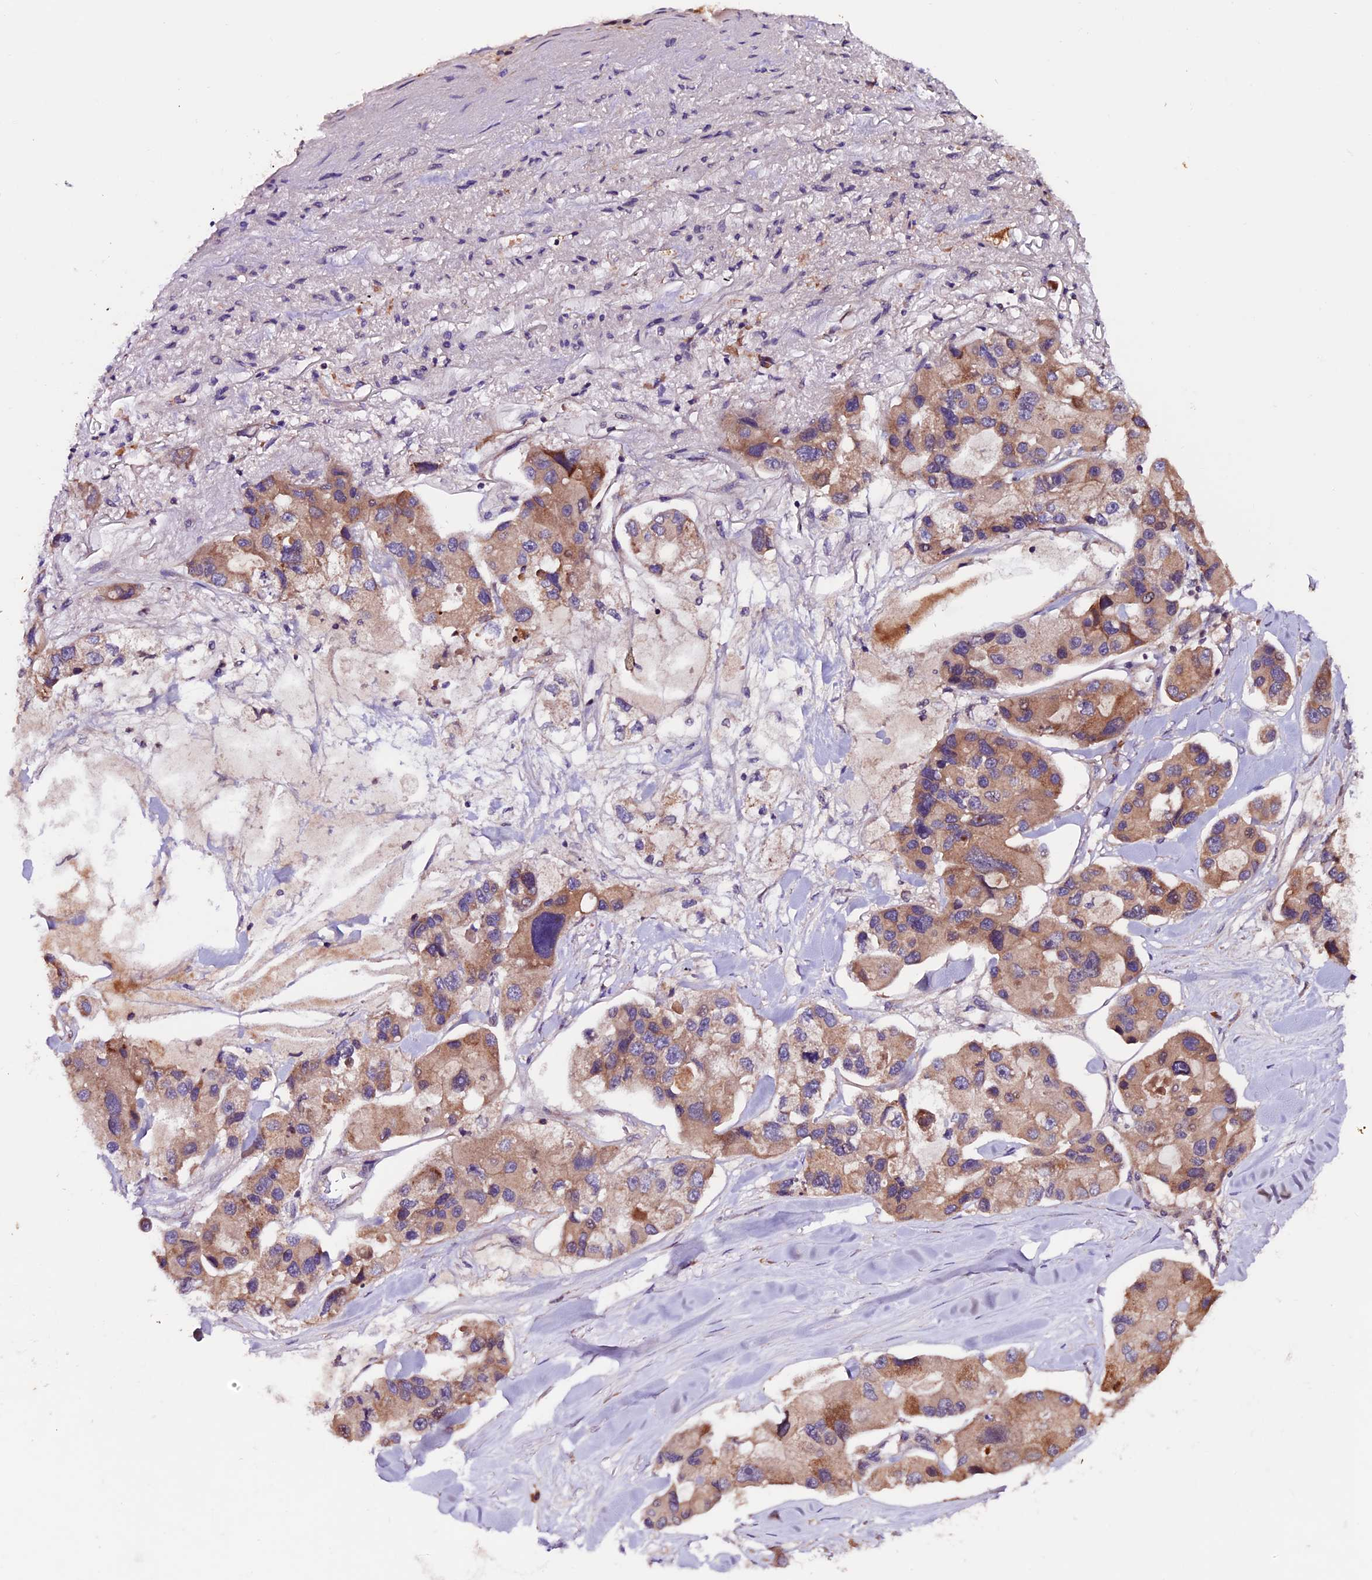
{"staining": {"intensity": "moderate", "quantity": "<25%", "location": "cytoplasmic/membranous"}, "tissue": "lung cancer", "cell_type": "Tumor cells", "image_type": "cancer", "snomed": [{"axis": "morphology", "description": "Adenocarcinoma, NOS"}, {"axis": "topography", "description": "Lung"}], "caption": "Immunohistochemistry histopathology image of human lung adenocarcinoma stained for a protein (brown), which displays low levels of moderate cytoplasmic/membranous positivity in about <25% of tumor cells.", "gene": "ZNF598", "patient": {"sex": "female", "age": 54}}